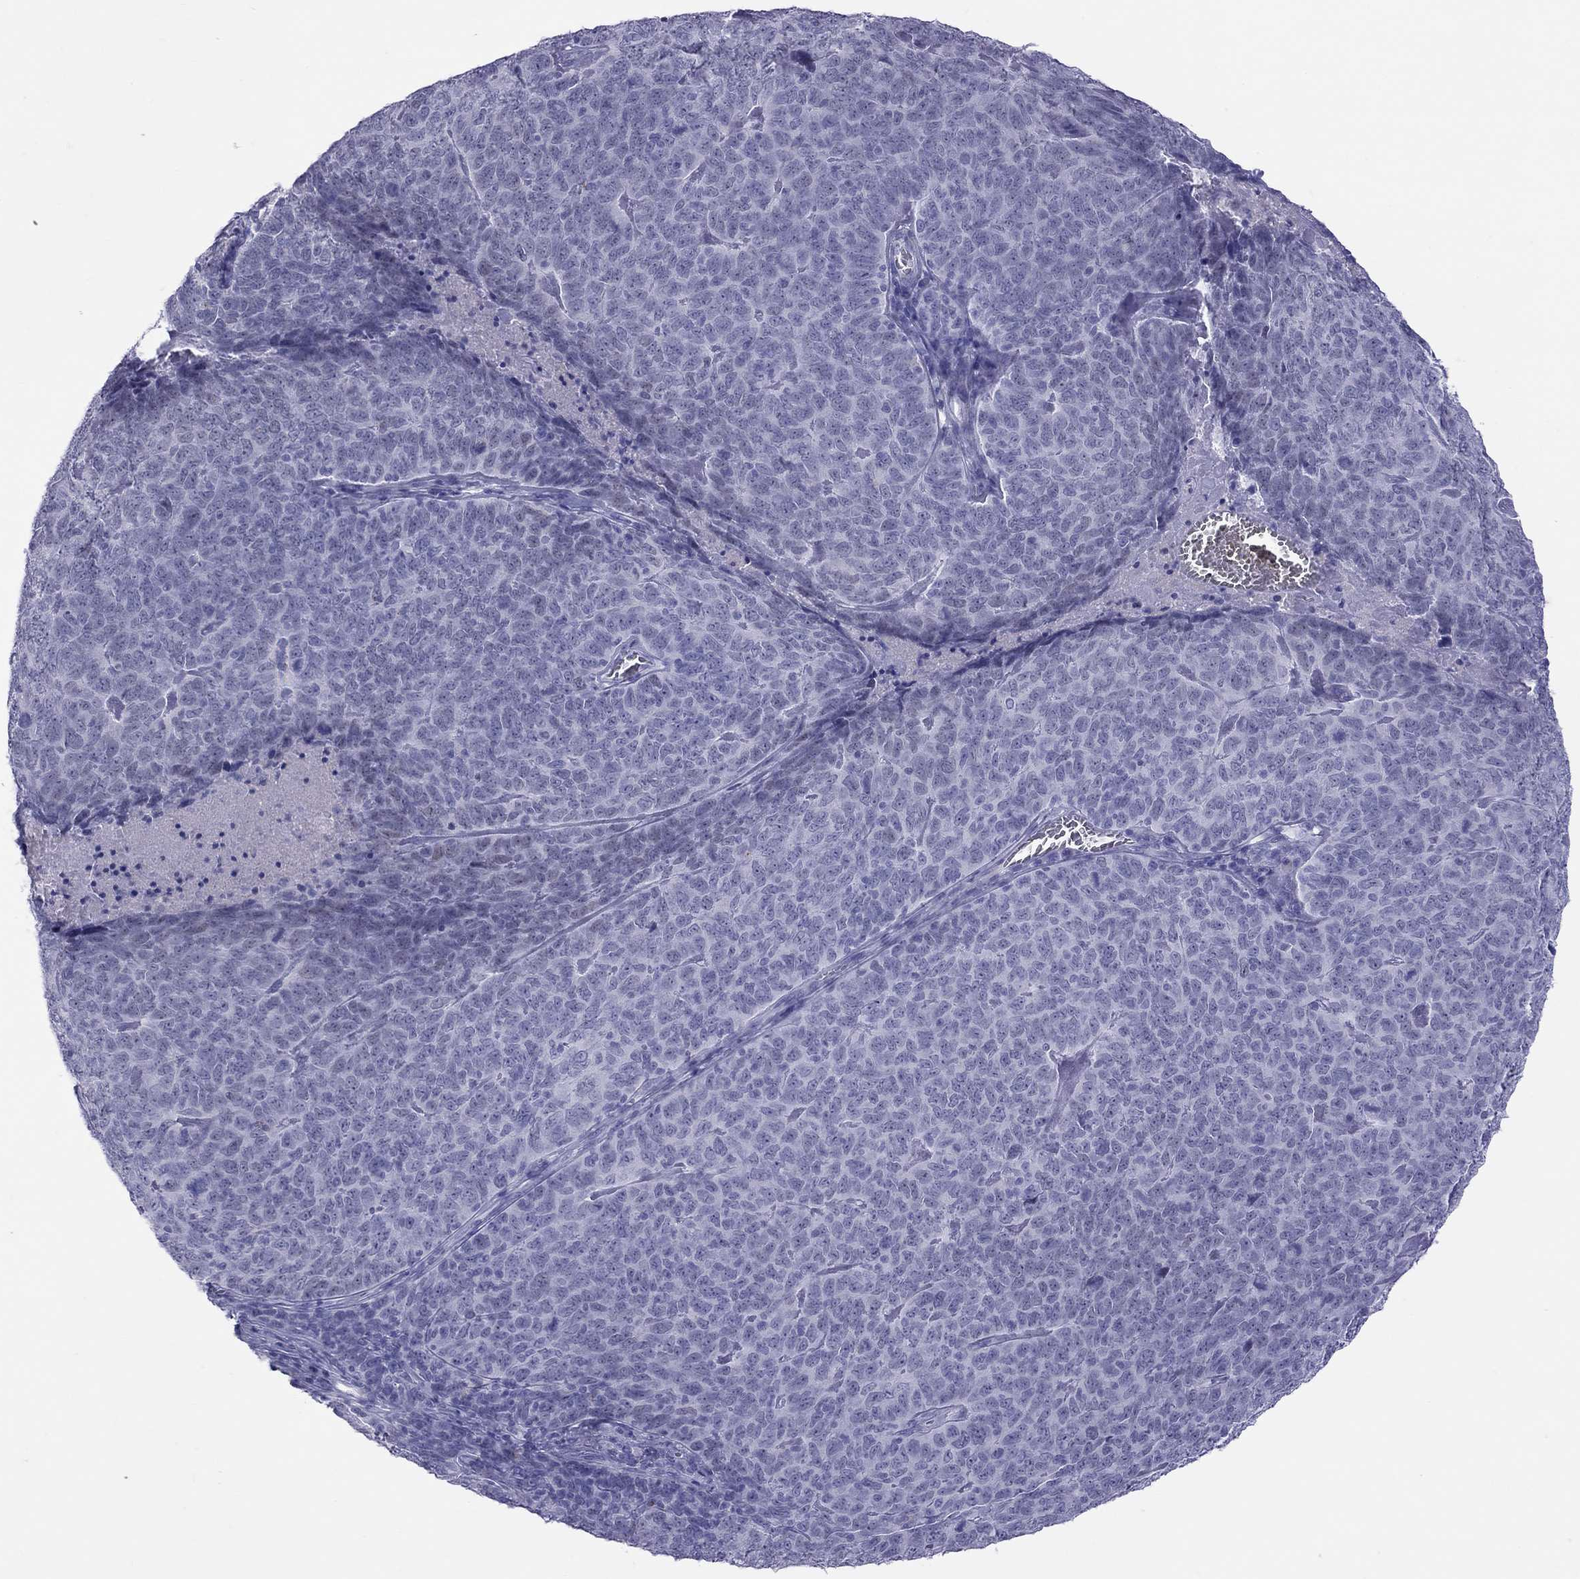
{"staining": {"intensity": "negative", "quantity": "none", "location": "none"}, "tissue": "skin cancer", "cell_type": "Tumor cells", "image_type": "cancer", "snomed": [{"axis": "morphology", "description": "Squamous cell carcinoma, NOS"}, {"axis": "topography", "description": "Skin"}, {"axis": "topography", "description": "Anal"}], "caption": "Protein analysis of squamous cell carcinoma (skin) exhibits no significant positivity in tumor cells.", "gene": "STAG3", "patient": {"sex": "female", "age": 51}}